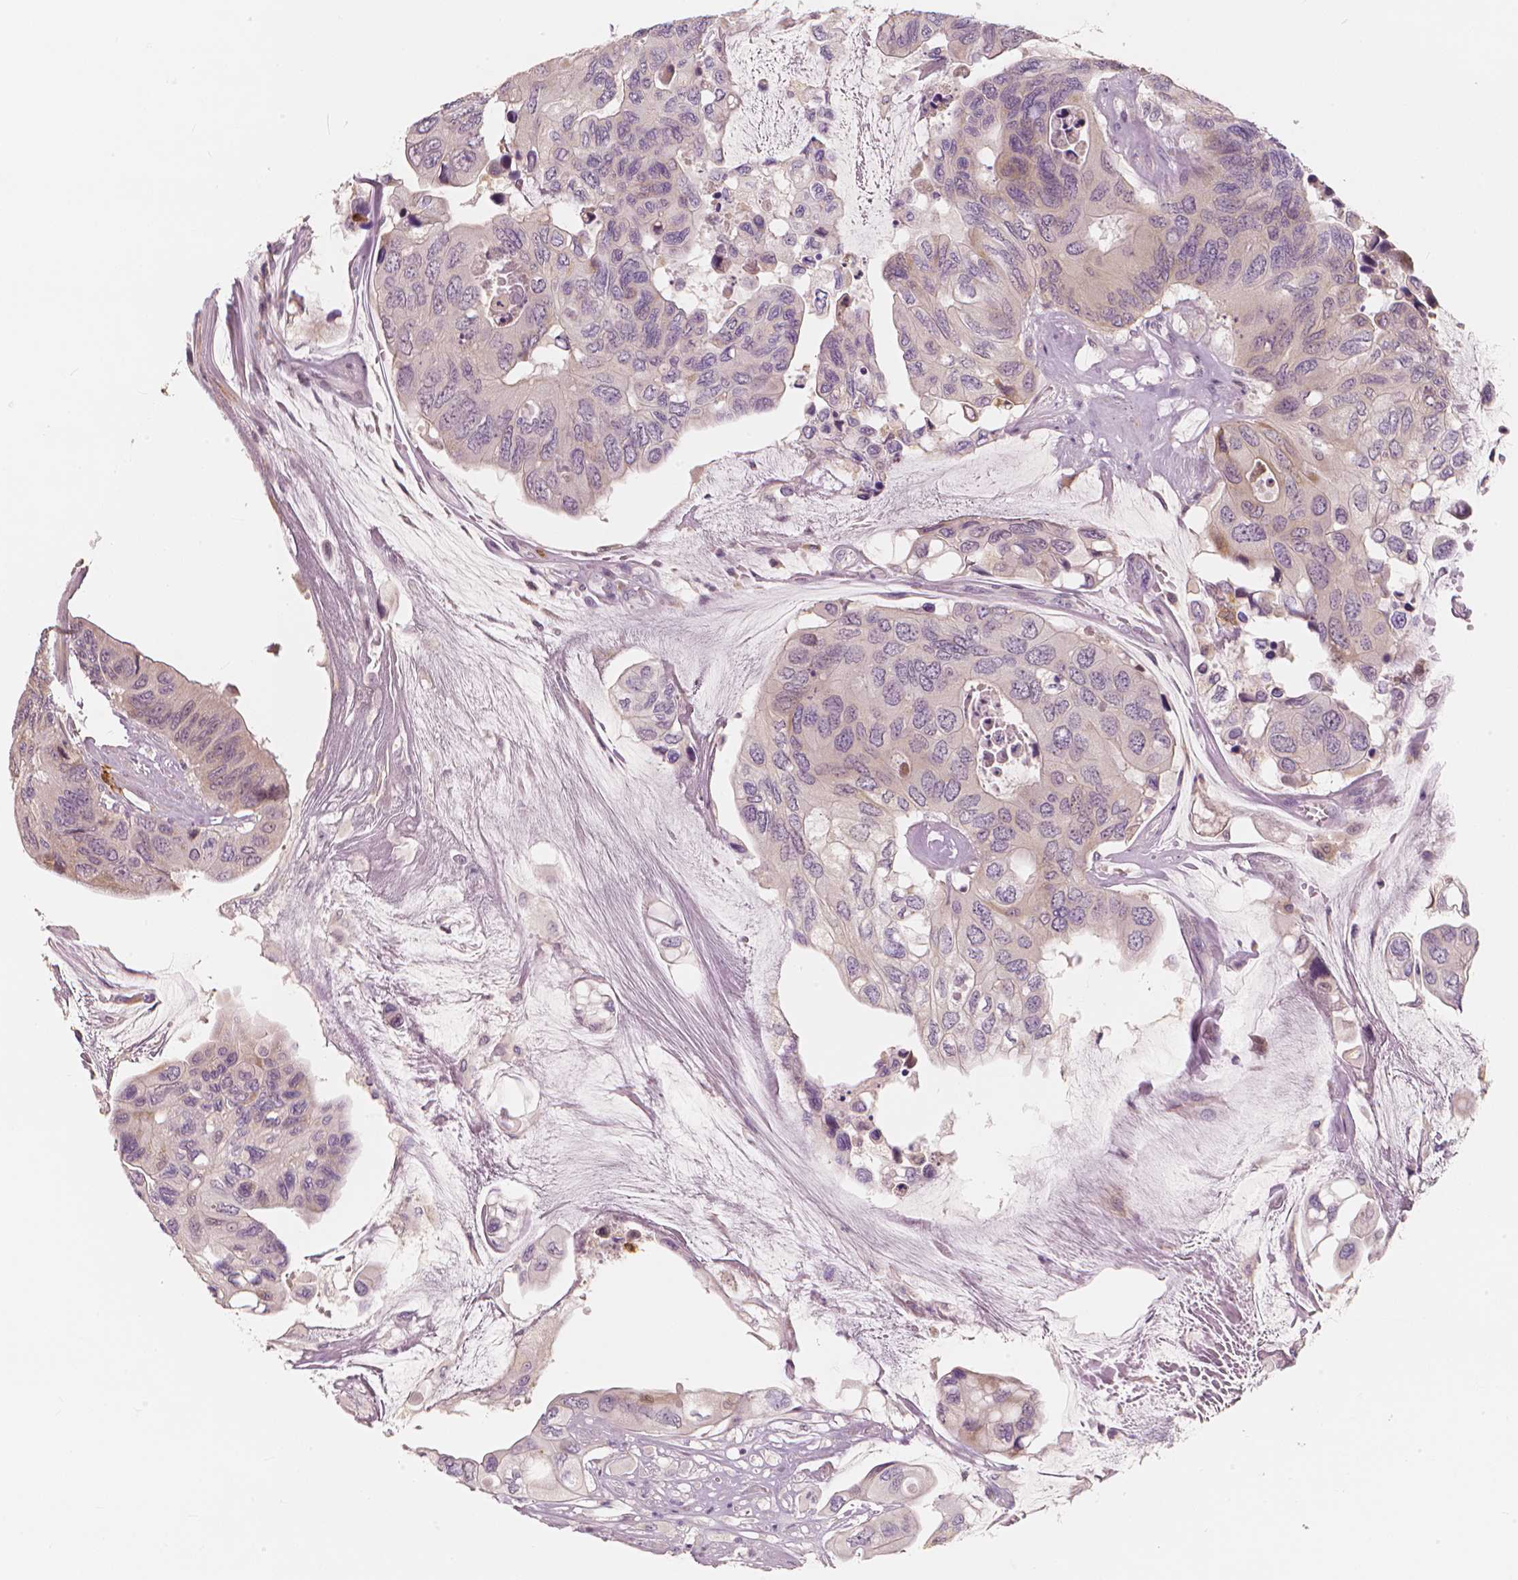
{"staining": {"intensity": "weak", "quantity": "<25%", "location": "cytoplasmic/membranous,nuclear"}, "tissue": "colorectal cancer", "cell_type": "Tumor cells", "image_type": "cancer", "snomed": [{"axis": "morphology", "description": "Adenocarcinoma, NOS"}, {"axis": "topography", "description": "Rectum"}], "caption": "DAB (3,3'-diaminobenzidine) immunohistochemical staining of human adenocarcinoma (colorectal) exhibits no significant positivity in tumor cells. (DAB IHC visualized using brightfield microscopy, high magnification).", "gene": "RNASE7", "patient": {"sex": "male", "age": 63}}